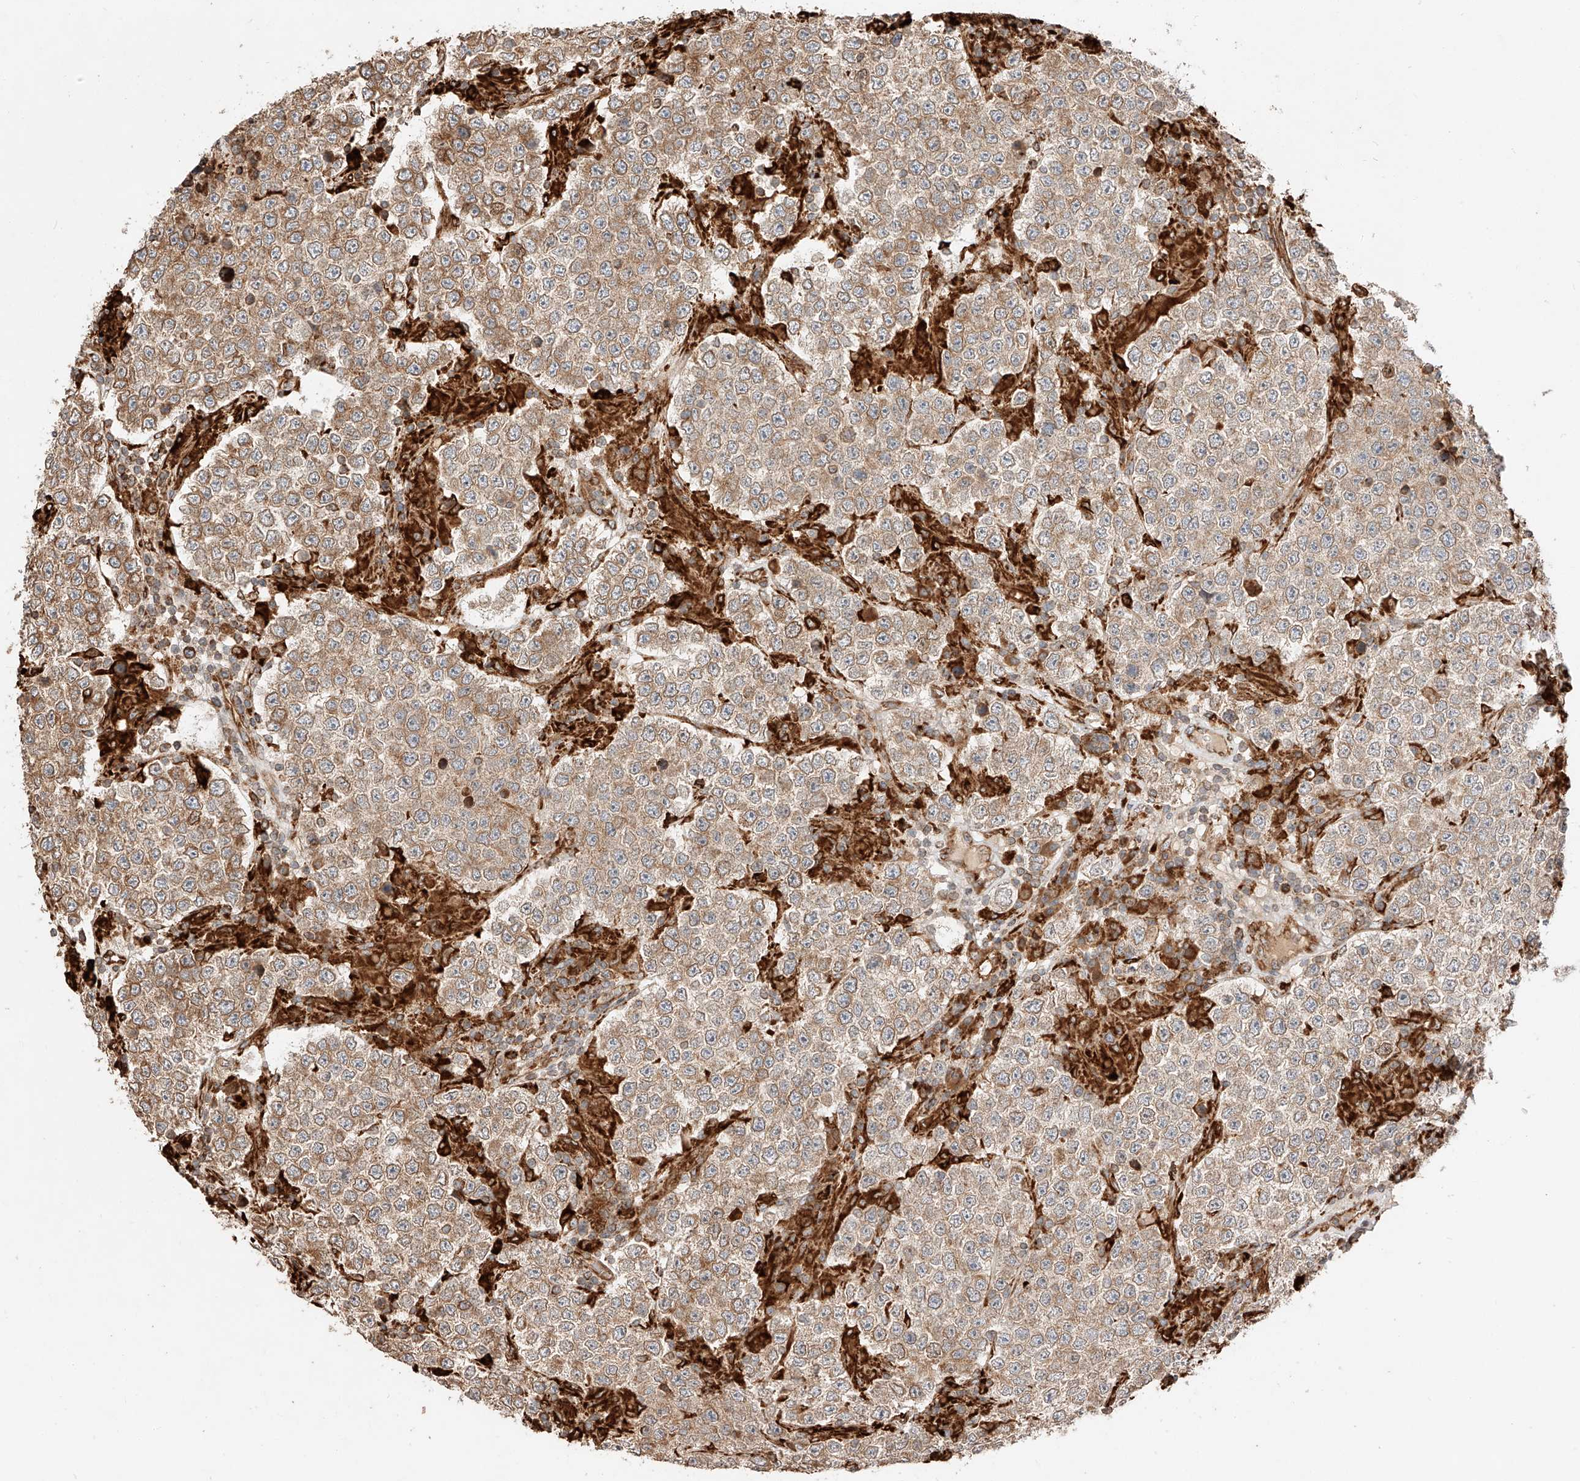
{"staining": {"intensity": "moderate", "quantity": ">75%", "location": "cytoplasmic/membranous"}, "tissue": "testis cancer", "cell_type": "Tumor cells", "image_type": "cancer", "snomed": [{"axis": "morphology", "description": "Normal tissue, NOS"}, {"axis": "morphology", "description": "Urothelial carcinoma, High grade"}, {"axis": "morphology", "description": "Seminoma, NOS"}, {"axis": "morphology", "description": "Carcinoma, Embryonal, NOS"}, {"axis": "topography", "description": "Urinary bladder"}, {"axis": "topography", "description": "Testis"}], "caption": "Immunohistochemistry (IHC) photomicrograph of neoplastic tissue: testis cancer stained using immunohistochemistry exhibits medium levels of moderate protein expression localized specifically in the cytoplasmic/membranous of tumor cells, appearing as a cytoplasmic/membranous brown color.", "gene": "ZNF84", "patient": {"sex": "male", "age": 41}}